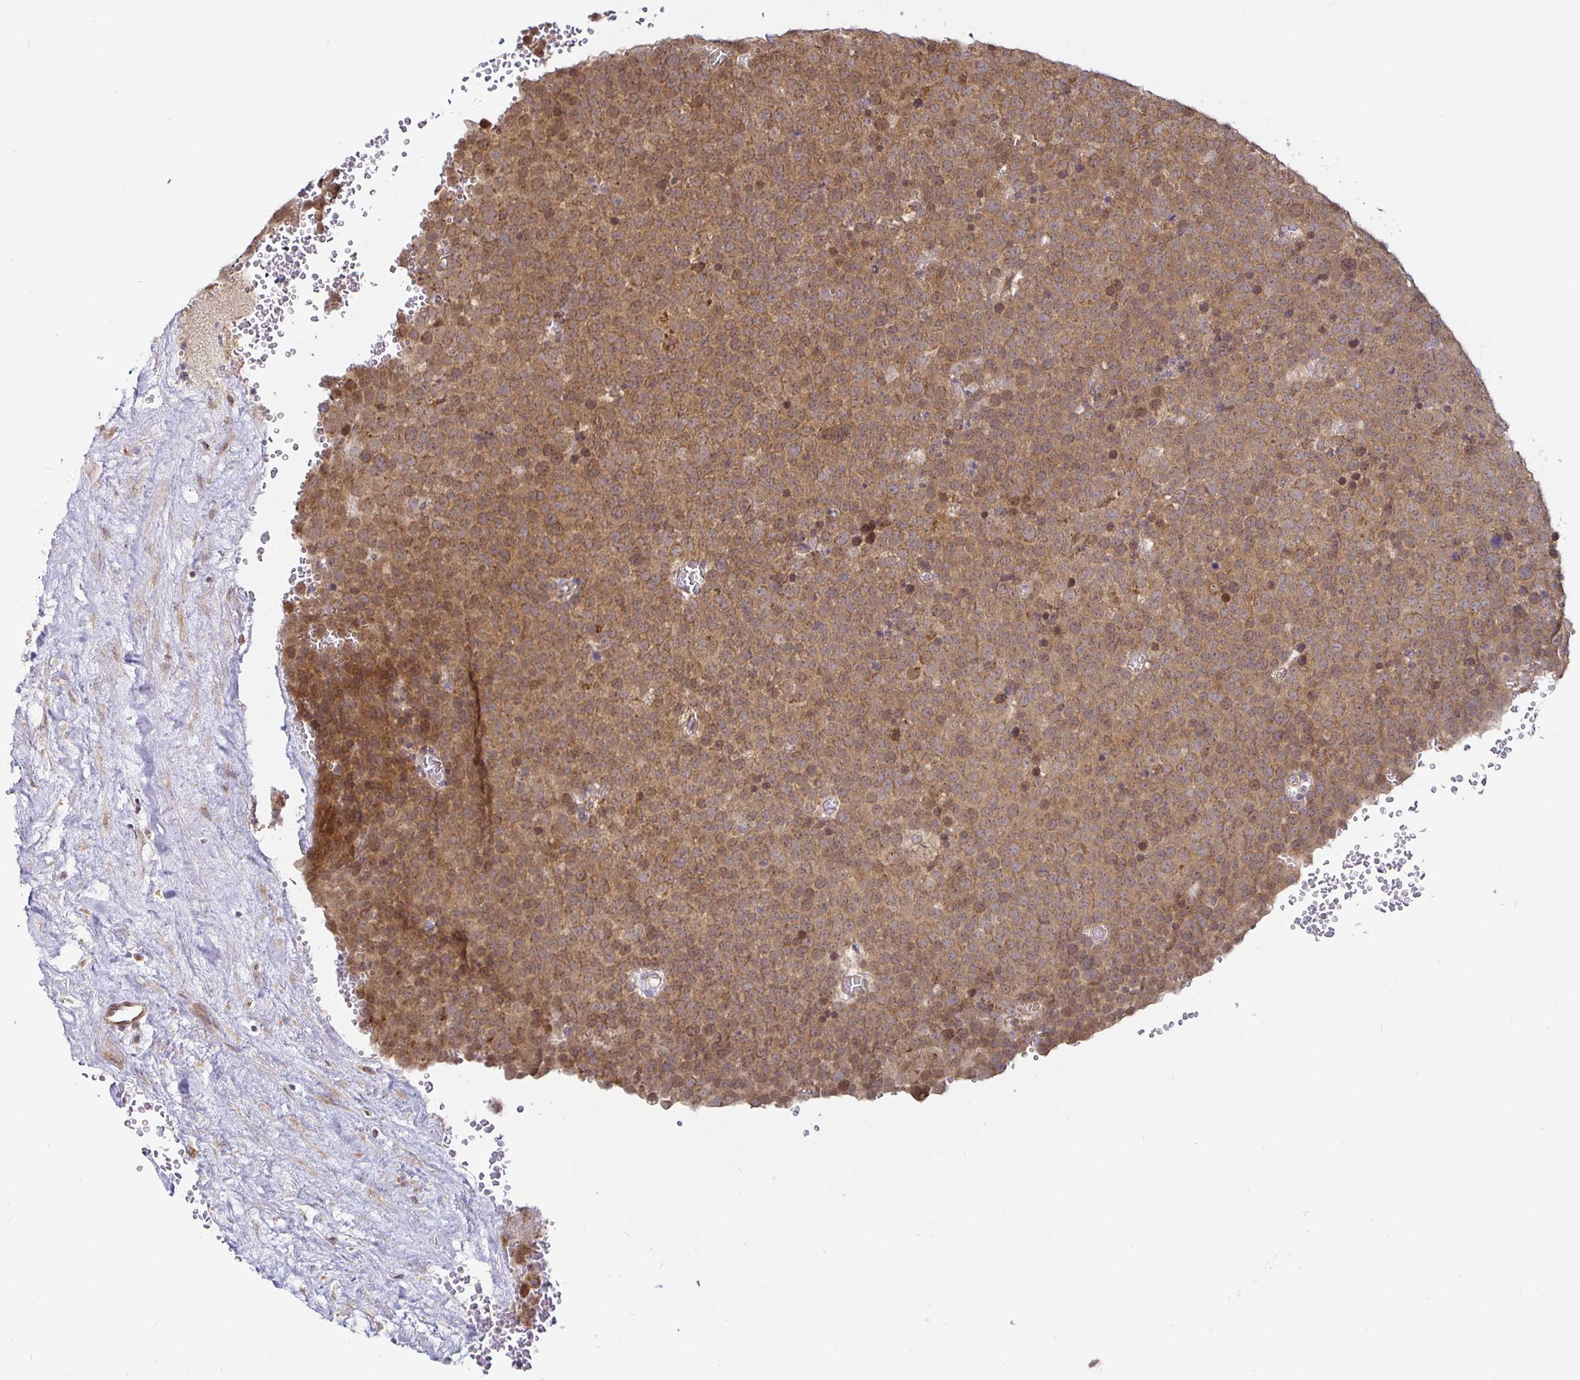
{"staining": {"intensity": "moderate", "quantity": ">75%", "location": "cytoplasmic/membranous"}, "tissue": "testis cancer", "cell_type": "Tumor cells", "image_type": "cancer", "snomed": [{"axis": "morphology", "description": "Seminoma, NOS"}, {"axis": "topography", "description": "Testis"}], "caption": "Immunohistochemical staining of testis cancer (seminoma) displays medium levels of moderate cytoplasmic/membranous staining in approximately >75% of tumor cells.", "gene": "CYP27A1", "patient": {"sex": "male", "age": 71}}